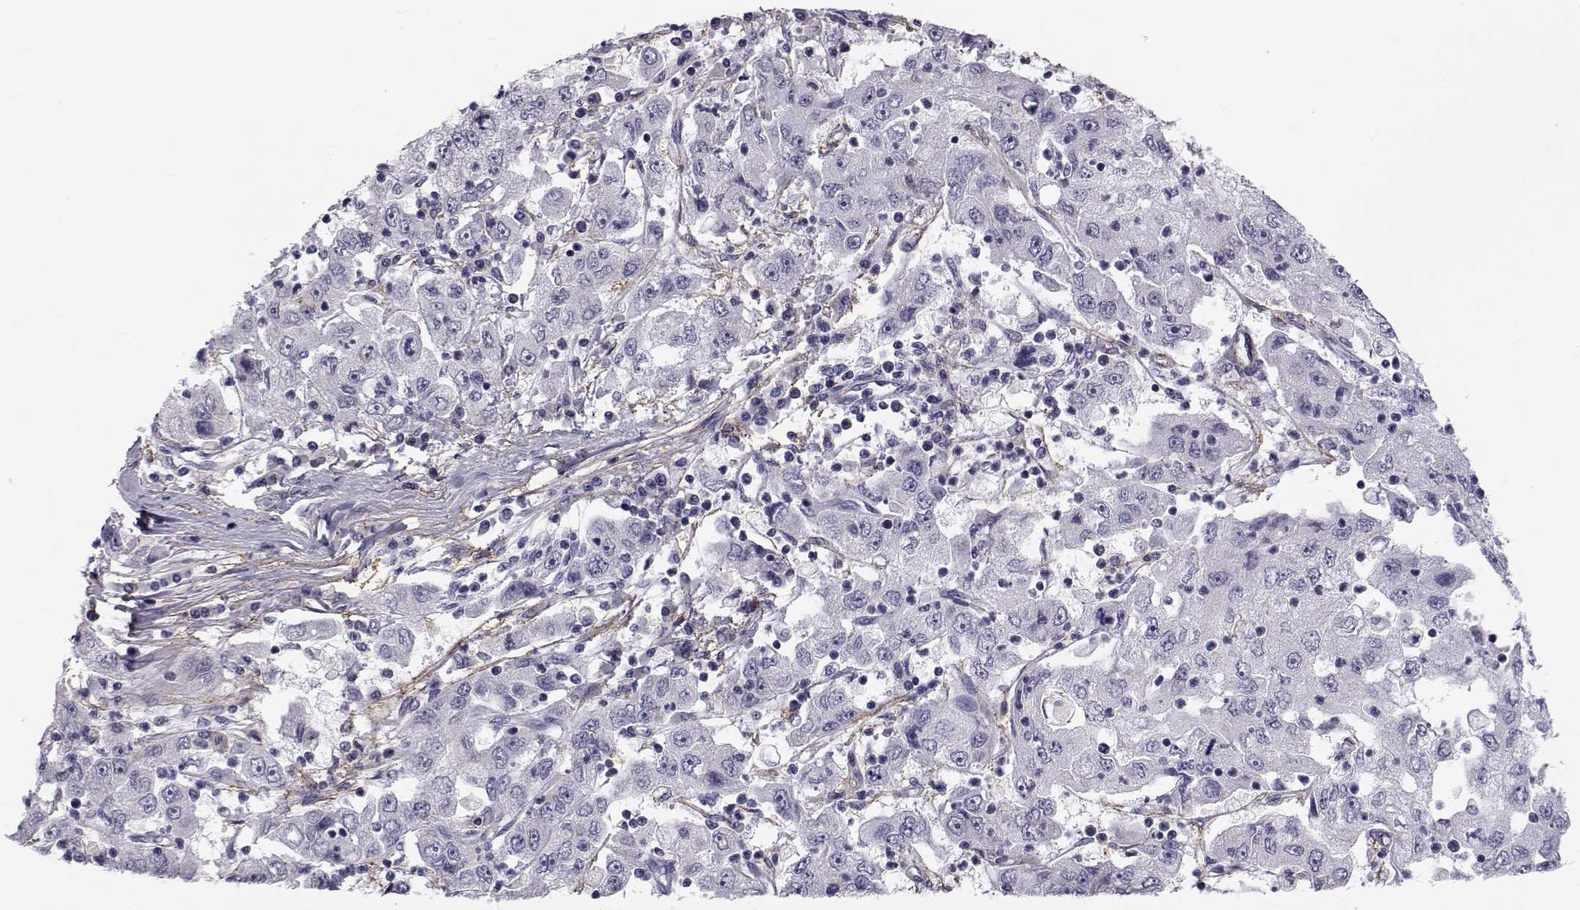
{"staining": {"intensity": "negative", "quantity": "none", "location": "none"}, "tissue": "cervical cancer", "cell_type": "Tumor cells", "image_type": "cancer", "snomed": [{"axis": "morphology", "description": "Squamous cell carcinoma, NOS"}, {"axis": "topography", "description": "Cervix"}], "caption": "Image shows no significant protein expression in tumor cells of cervical cancer.", "gene": "LRRC27", "patient": {"sex": "female", "age": 36}}